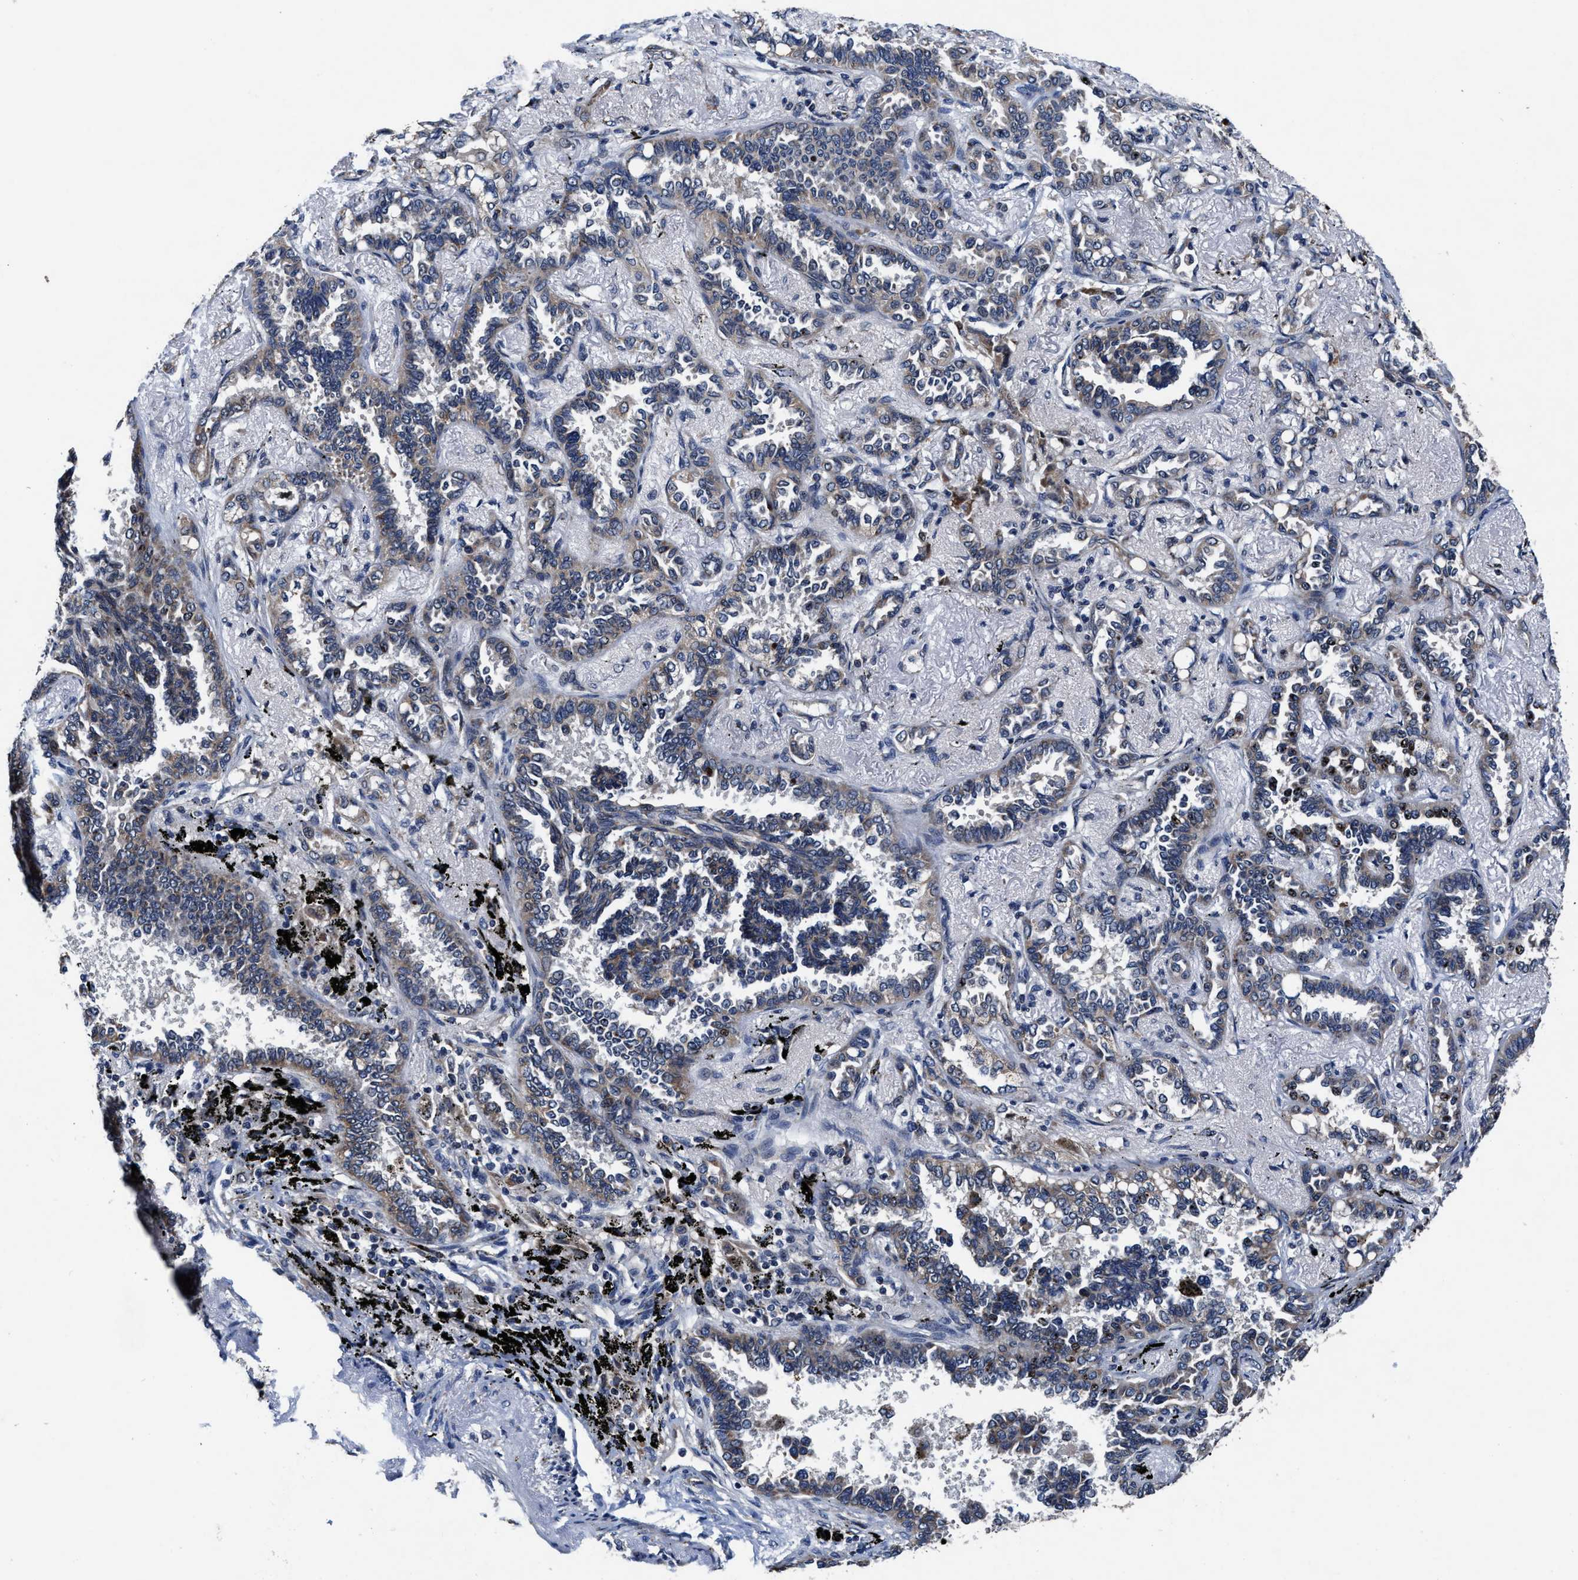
{"staining": {"intensity": "weak", "quantity": "25%-75%", "location": "cytoplasmic/membranous"}, "tissue": "lung cancer", "cell_type": "Tumor cells", "image_type": "cancer", "snomed": [{"axis": "morphology", "description": "Adenocarcinoma, NOS"}, {"axis": "topography", "description": "Lung"}], "caption": "High-magnification brightfield microscopy of adenocarcinoma (lung) stained with DAB (brown) and counterstained with hematoxylin (blue). tumor cells exhibit weak cytoplasmic/membranous expression is present in about25%-75% of cells.", "gene": "TMEM53", "patient": {"sex": "male", "age": 59}}